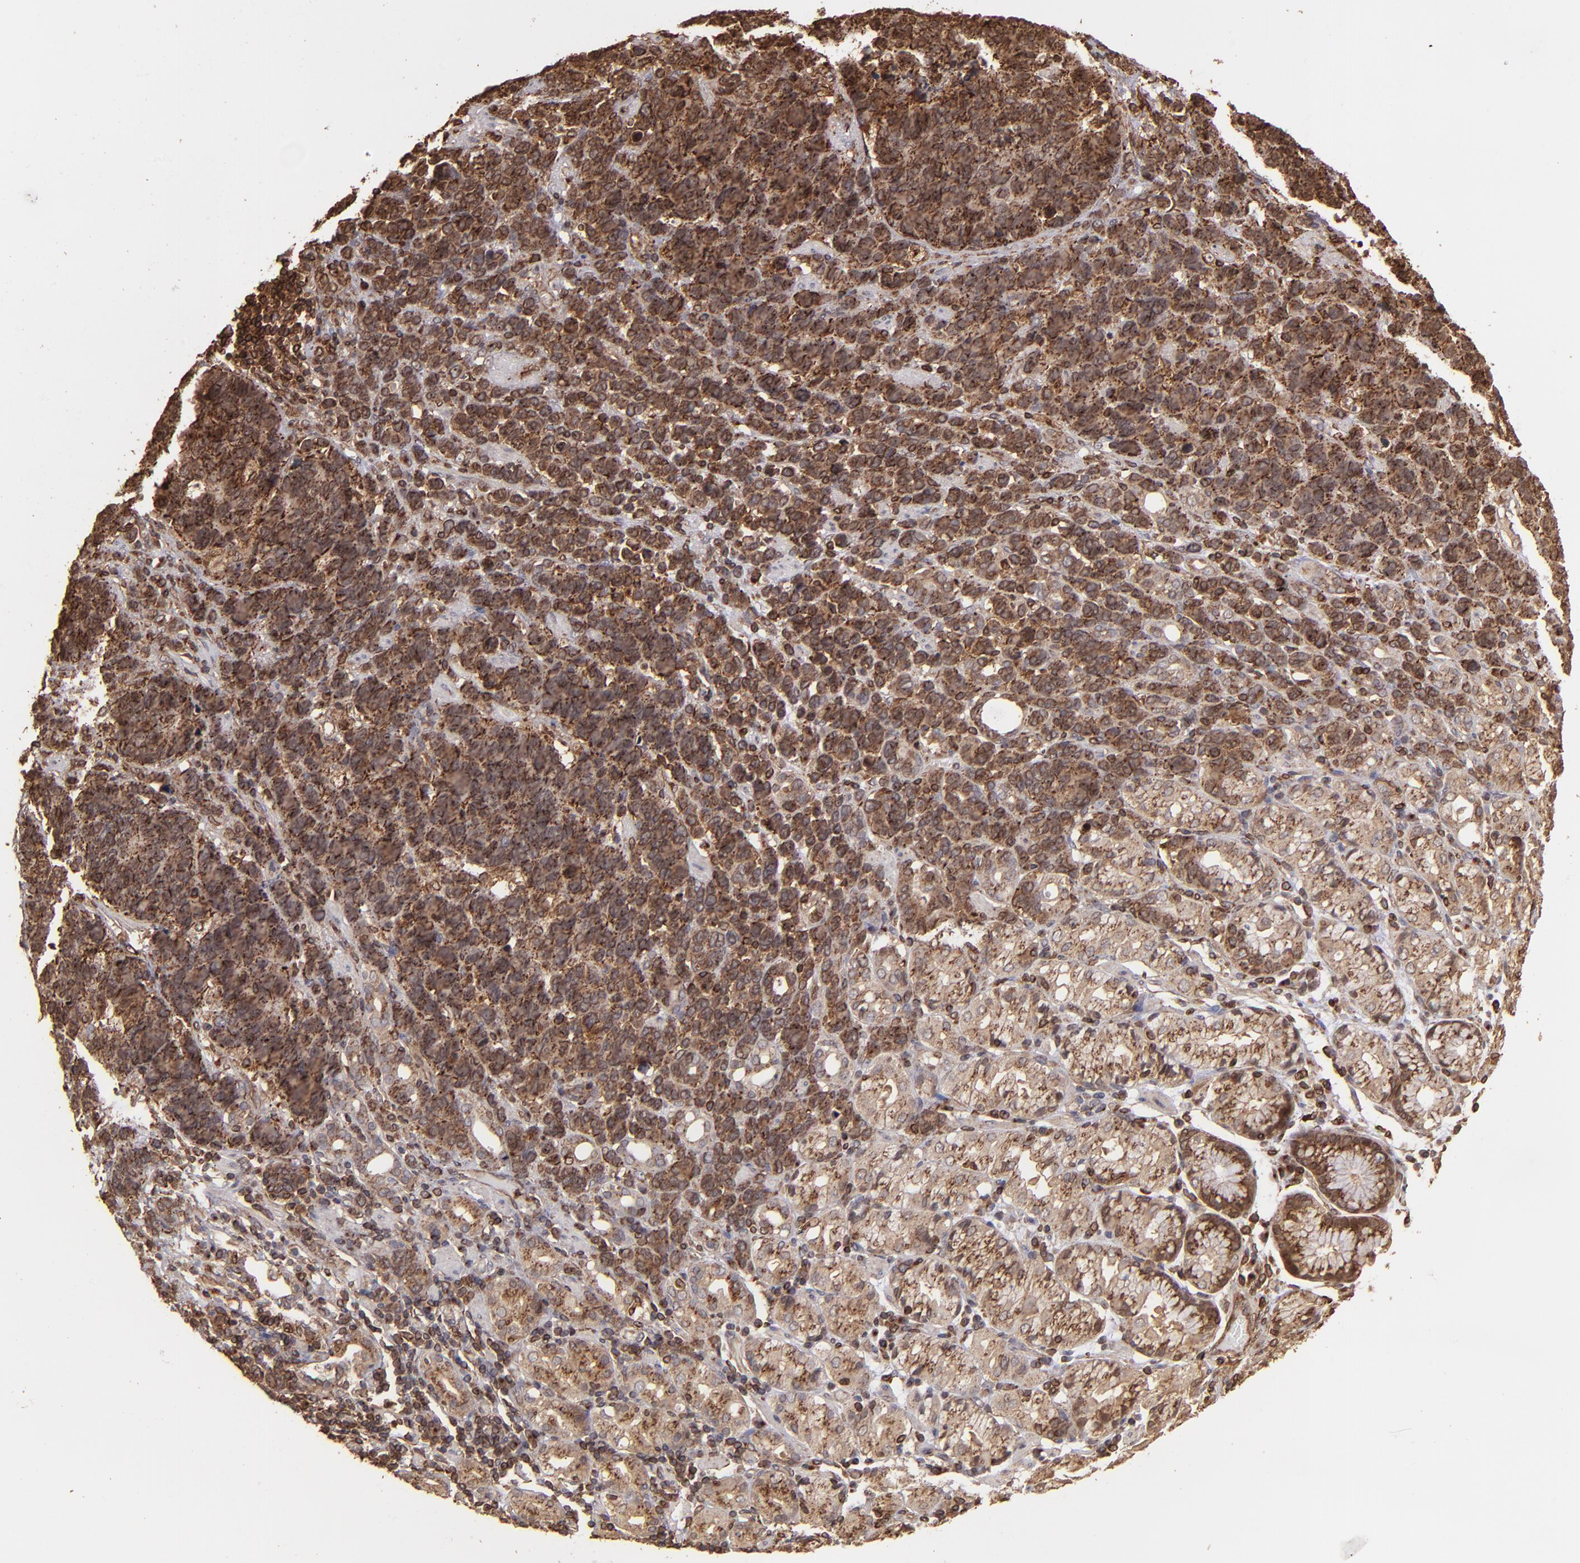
{"staining": {"intensity": "strong", "quantity": ">75%", "location": "cytoplasmic/membranous"}, "tissue": "stomach cancer", "cell_type": "Tumor cells", "image_type": "cancer", "snomed": [{"axis": "morphology", "description": "Adenocarcinoma, NOS"}, {"axis": "topography", "description": "Stomach, upper"}], "caption": "The photomicrograph shows a brown stain indicating the presence of a protein in the cytoplasmic/membranous of tumor cells in adenocarcinoma (stomach). (brown staining indicates protein expression, while blue staining denotes nuclei).", "gene": "TRIP11", "patient": {"sex": "male", "age": 71}}